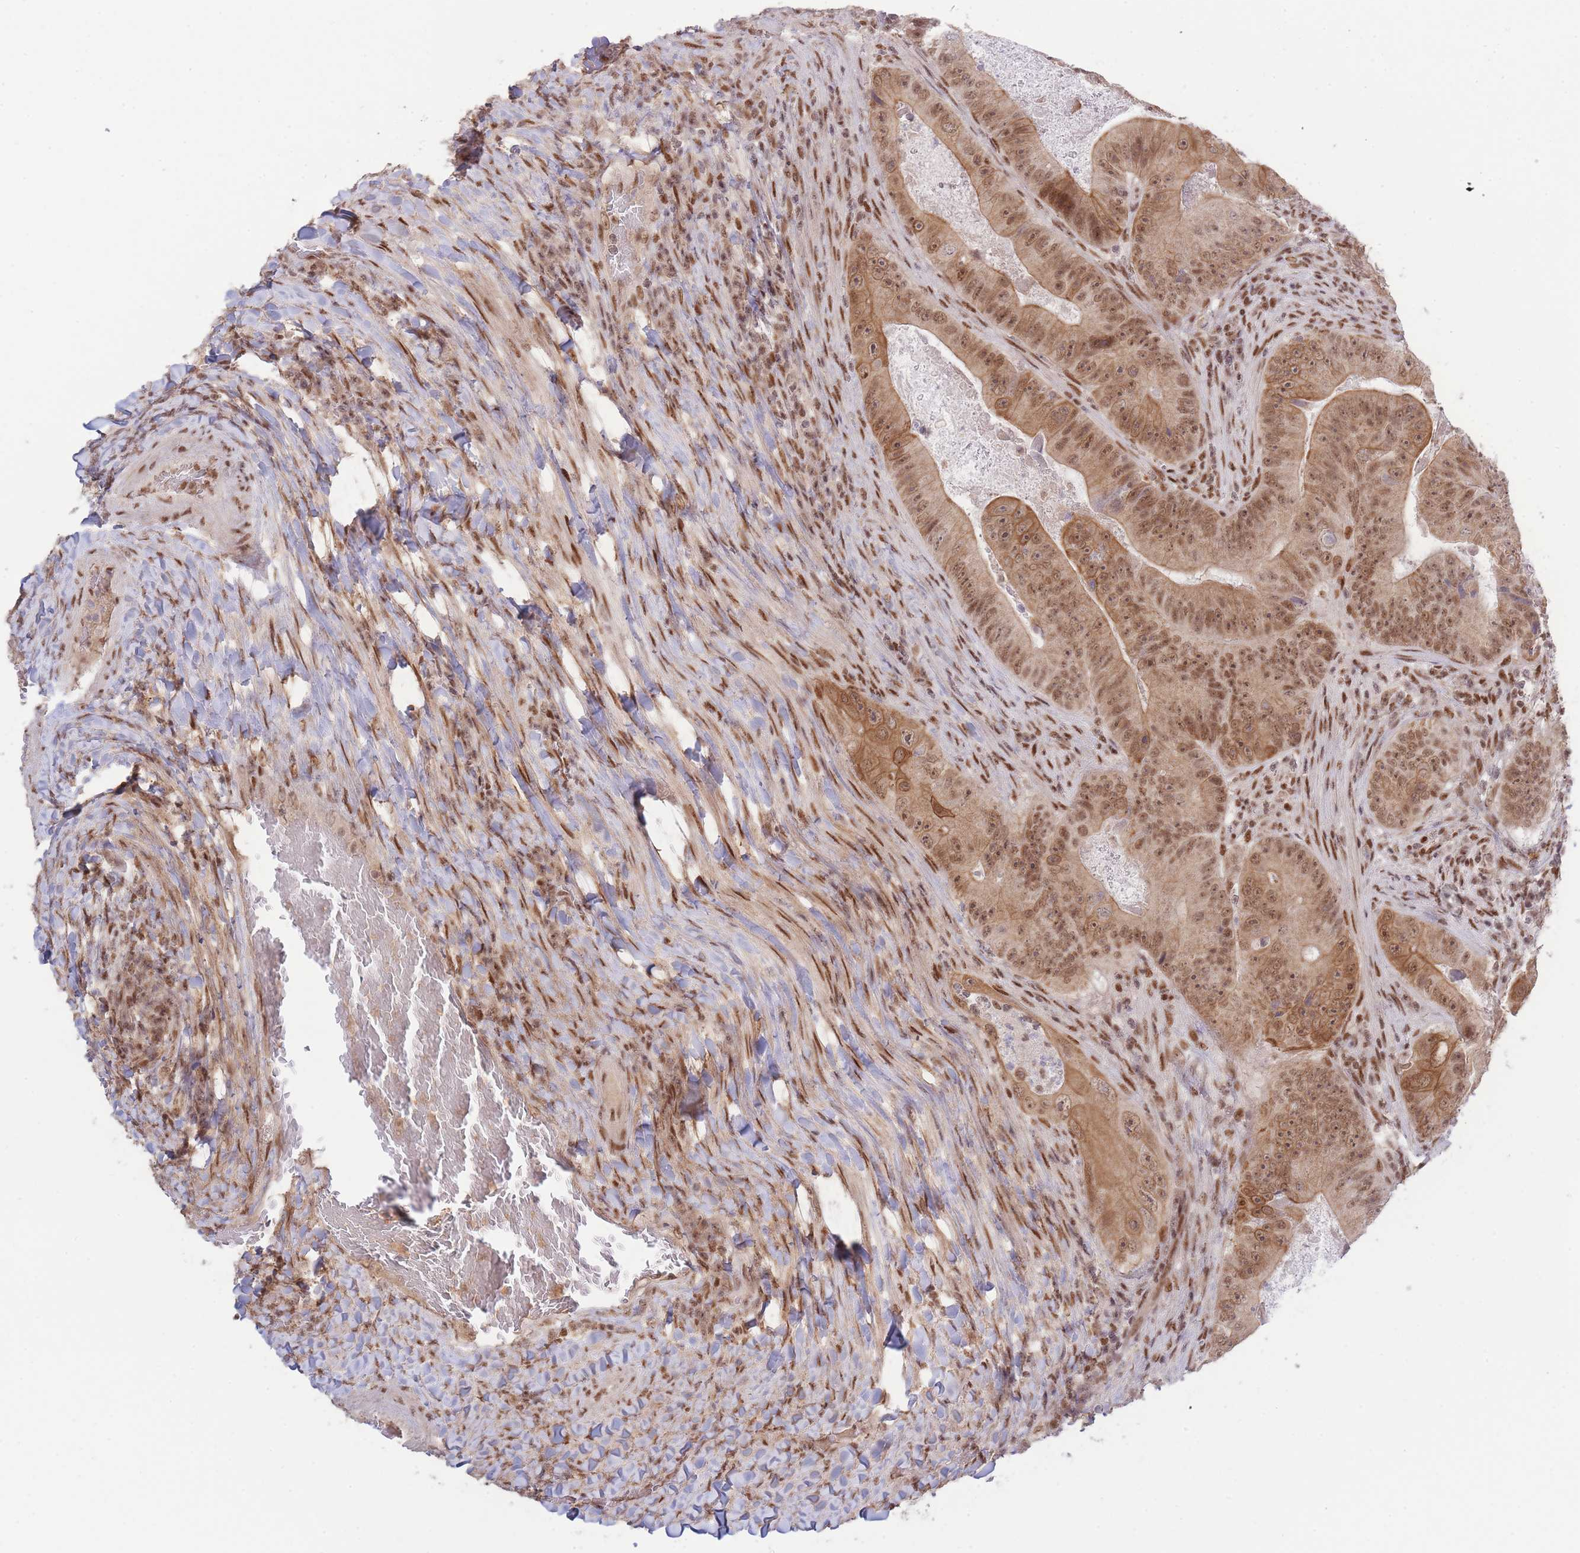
{"staining": {"intensity": "moderate", "quantity": ">75%", "location": "cytoplasmic/membranous,nuclear"}, "tissue": "colorectal cancer", "cell_type": "Tumor cells", "image_type": "cancer", "snomed": [{"axis": "morphology", "description": "Adenocarcinoma, NOS"}, {"axis": "topography", "description": "Colon"}], "caption": "Human colorectal adenocarcinoma stained with a brown dye shows moderate cytoplasmic/membranous and nuclear positive positivity in about >75% of tumor cells.", "gene": "CARD8", "patient": {"sex": "female", "age": 86}}